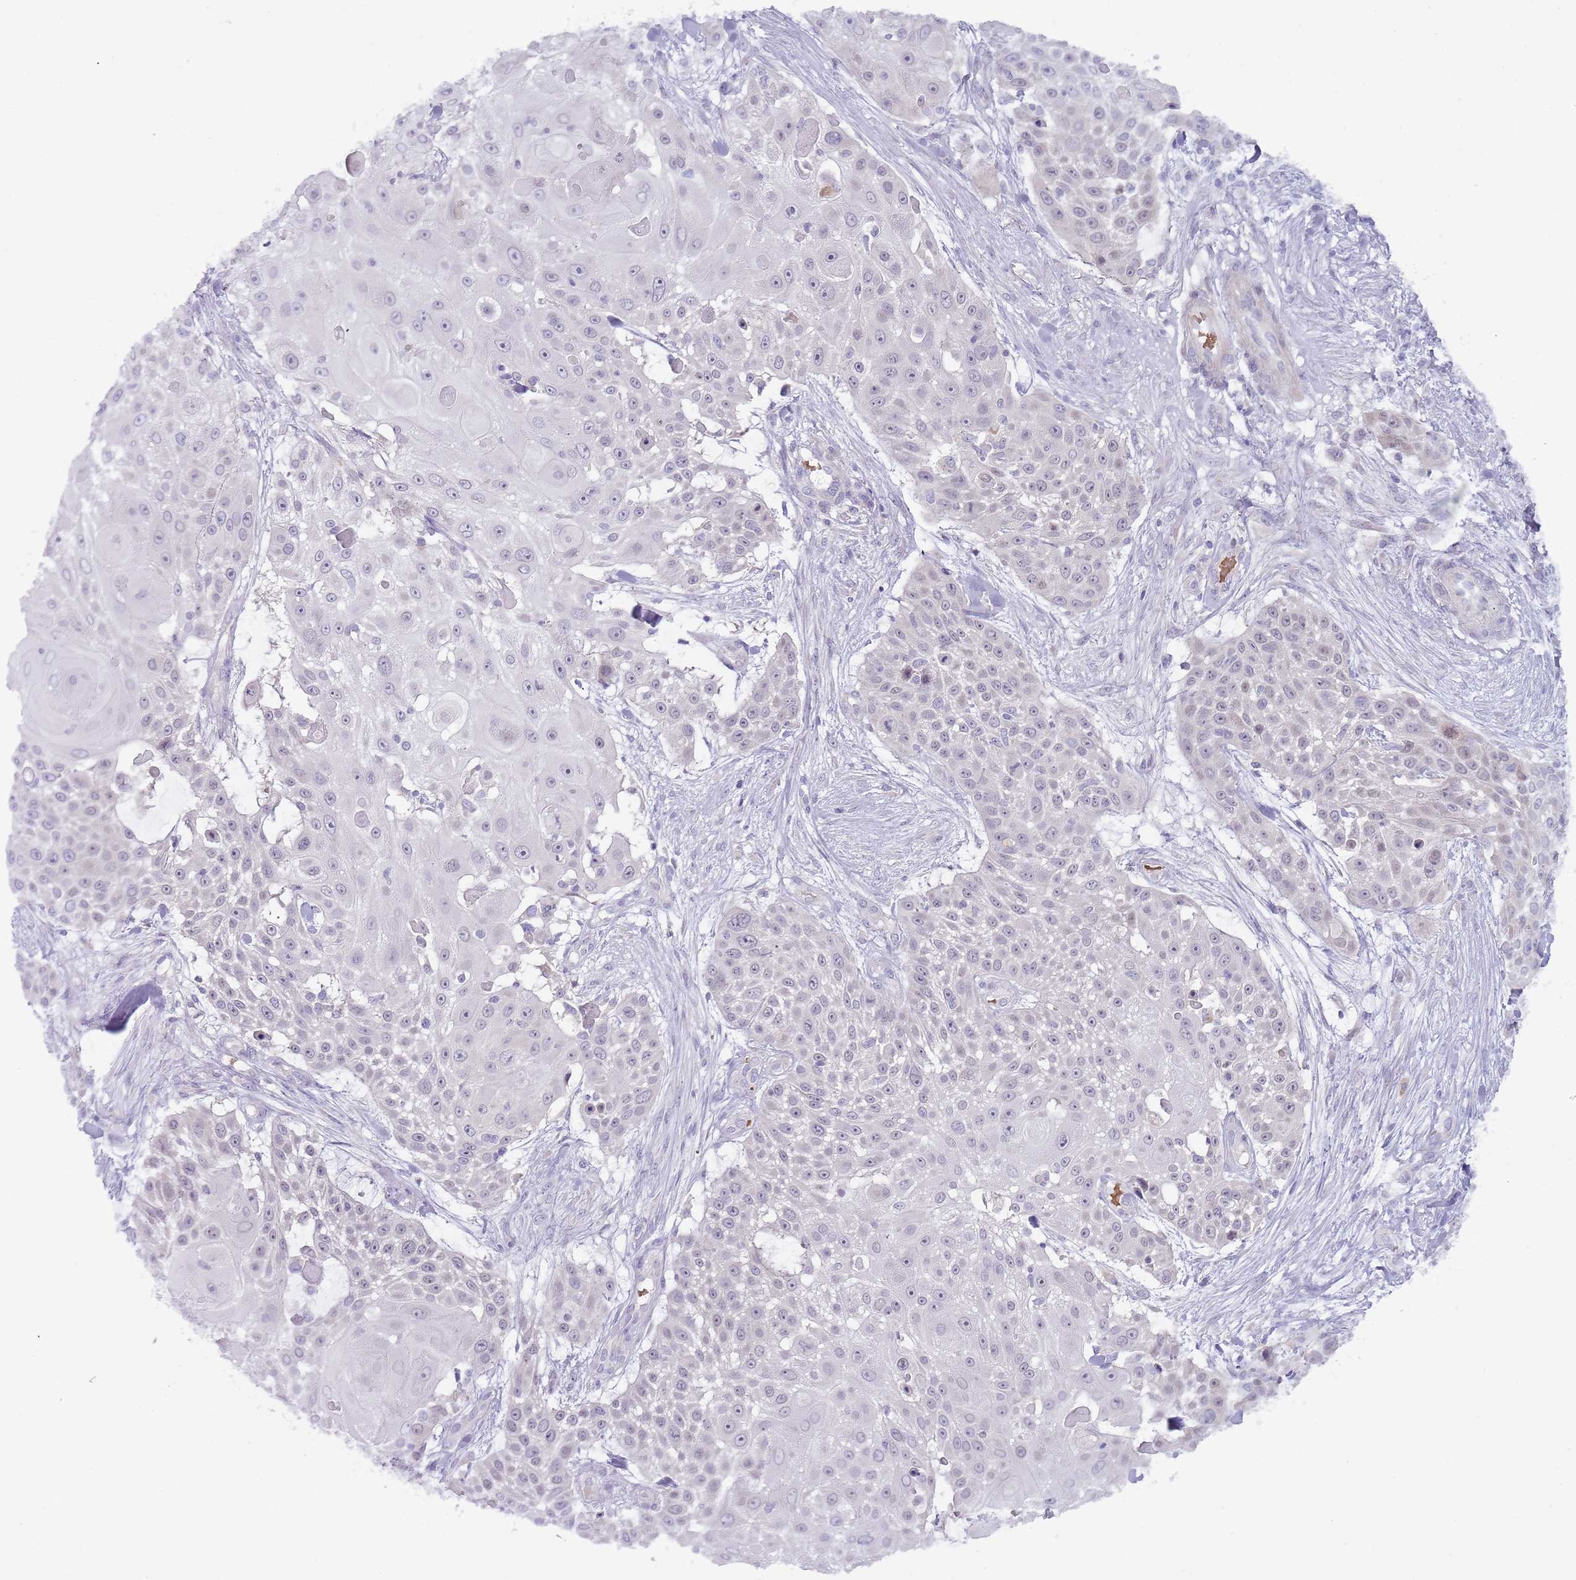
{"staining": {"intensity": "negative", "quantity": "none", "location": "none"}, "tissue": "skin cancer", "cell_type": "Tumor cells", "image_type": "cancer", "snomed": [{"axis": "morphology", "description": "Squamous cell carcinoma, NOS"}, {"axis": "topography", "description": "Skin"}], "caption": "Skin squamous cell carcinoma stained for a protein using immunohistochemistry (IHC) exhibits no expression tumor cells.", "gene": "PRAC1", "patient": {"sex": "female", "age": 86}}